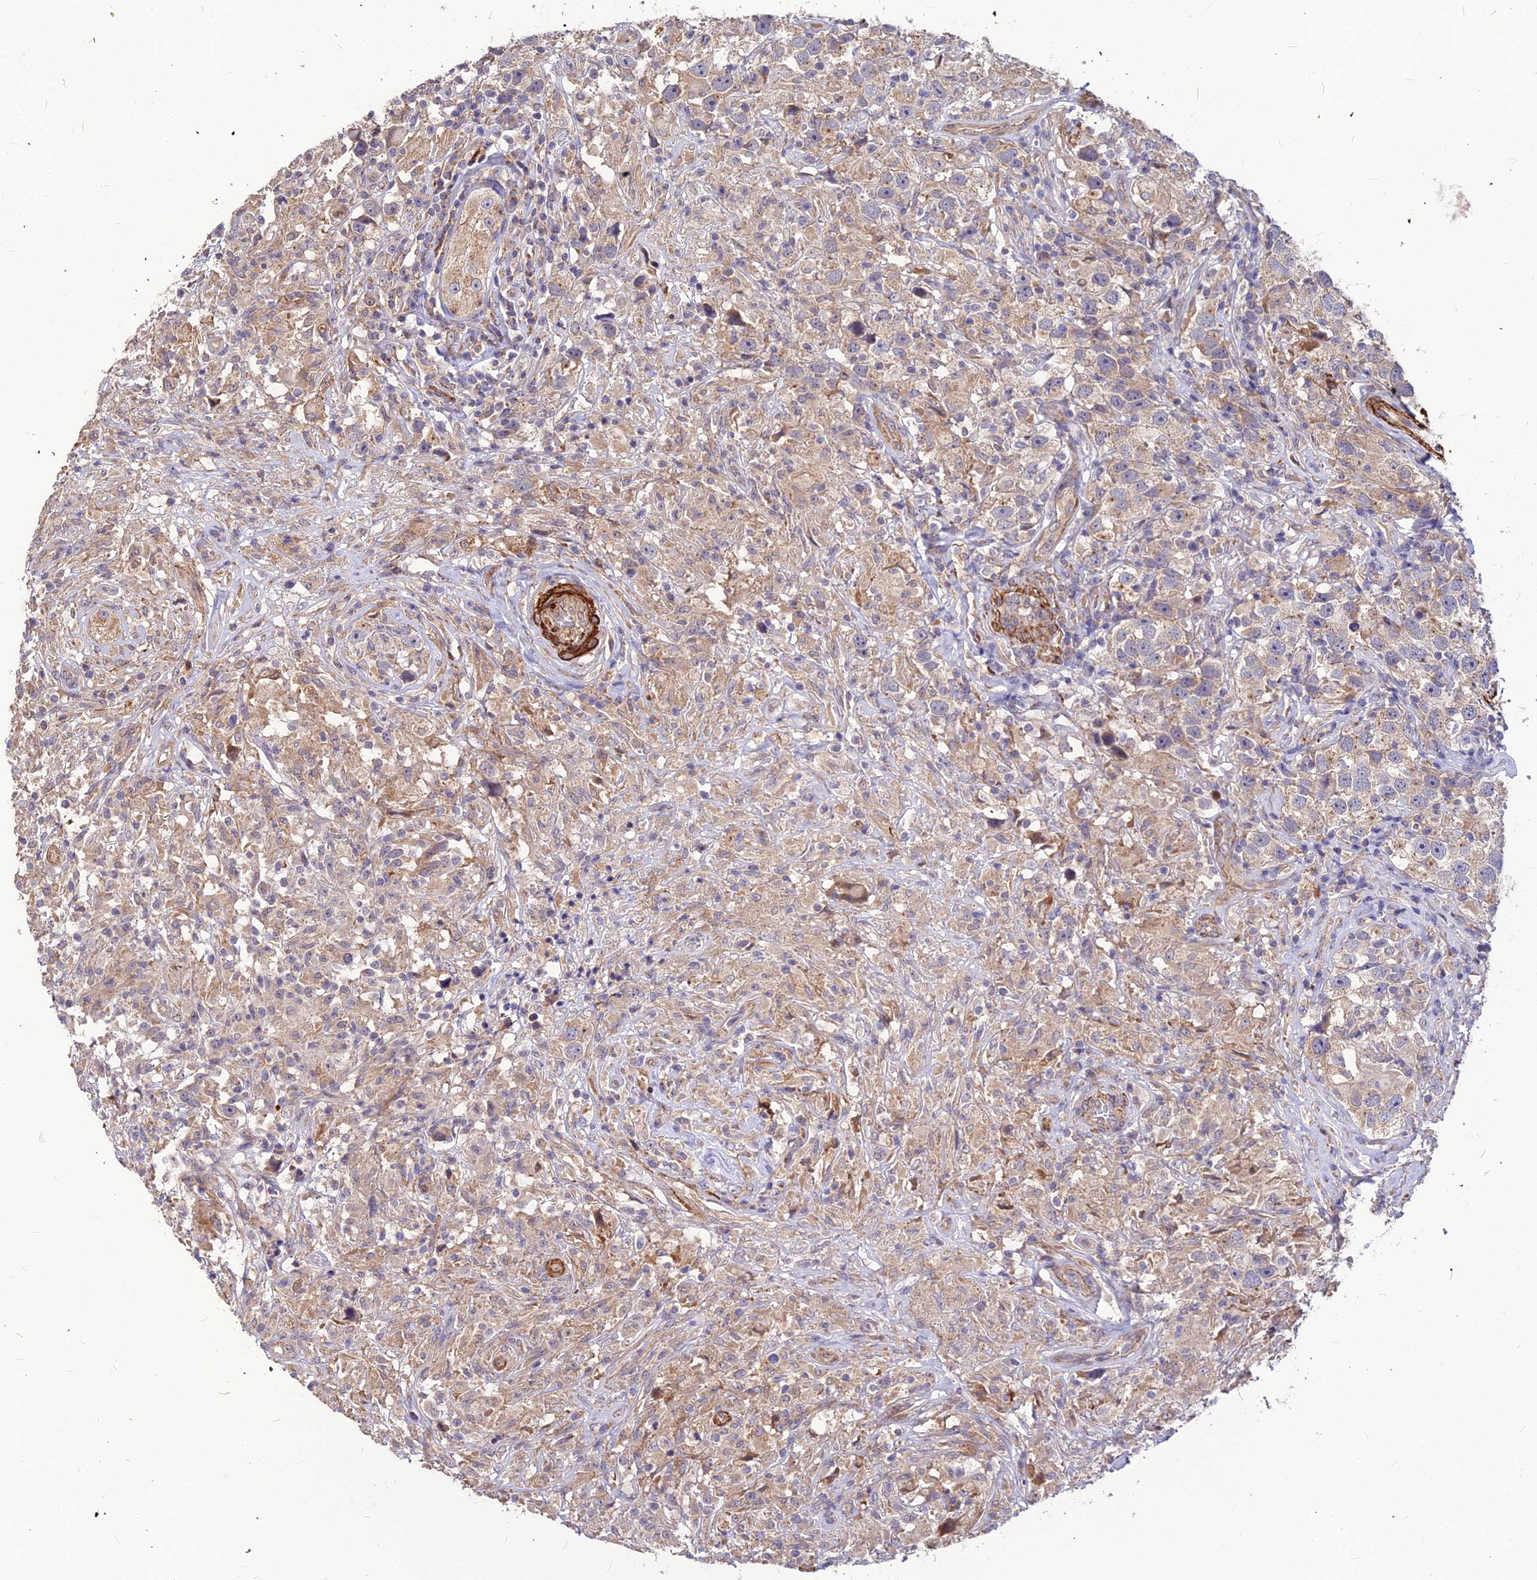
{"staining": {"intensity": "weak", "quantity": "25%-75%", "location": "cytoplasmic/membranous"}, "tissue": "testis cancer", "cell_type": "Tumor cells", "image_type": "cancer", "snomed": [{"axis": "morphology", "description": "Seminoma, NOS"}, {"axis": "topography", "description": "Testis"}], "caption": "Testis seminoma was stained to show a protein in brown. There is low levels of weak cytoplasmic/membranous expression in approximately 25%-75% of tumor cells.", "gene": "LEKR1", "patient": {"sex": "male", "age": 49}}